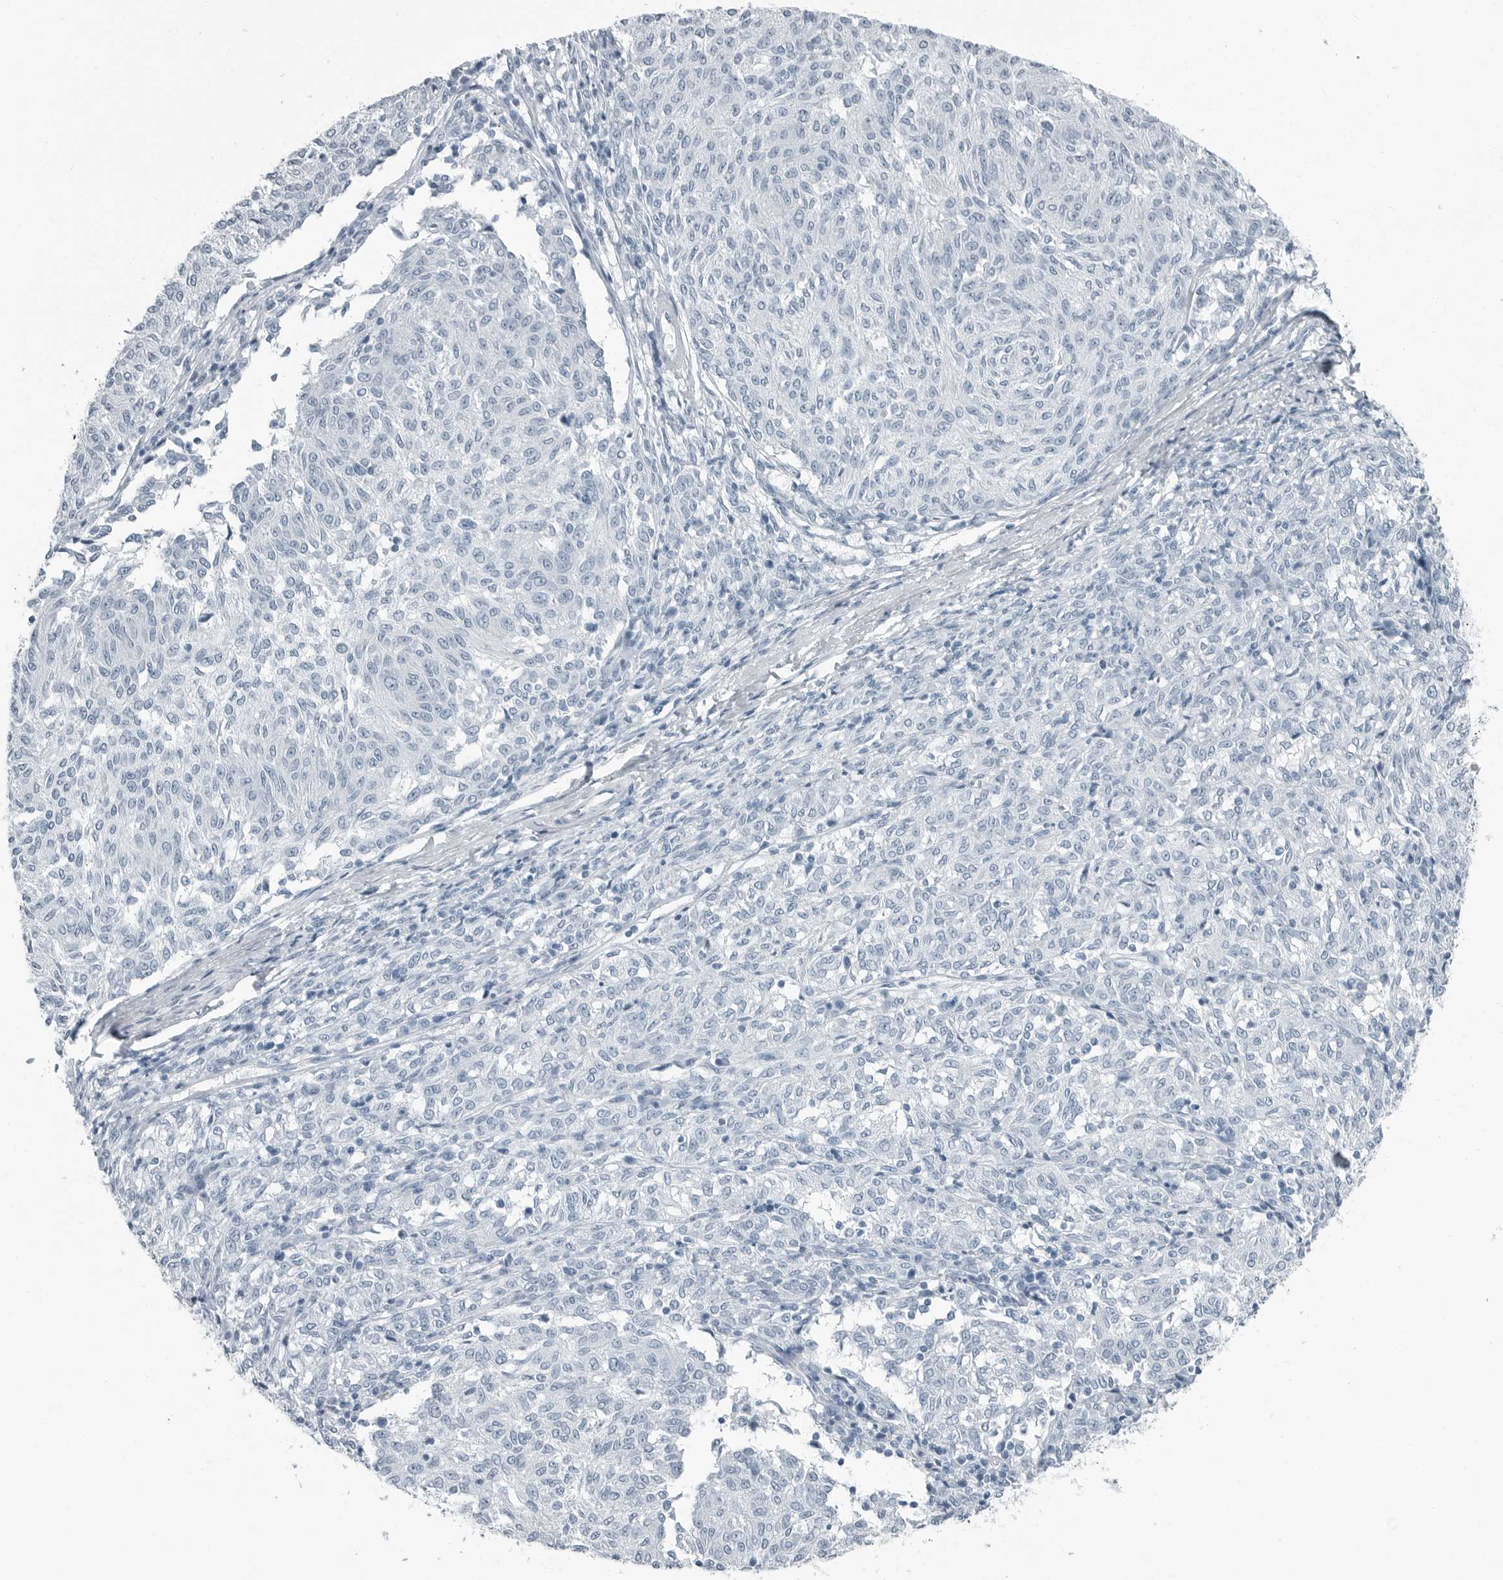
{"staining": {"intensity": "negative", "quantity": "none", "location": "none"}, "tissue": "melanoma", "cell_type": "Tumor cells", "image_type": "cancer", "snomed": [{"axis": "morphology", "description": "Malignant melanoma, NOS"}, {"axis": "topography", "description": "Skin"}], "caption": "This is an immunohistochemistry (IHC) micrograph of human melanoma. There is no expression in tumor cells.", "gene": "FABP6", "patient": {"sex": "female", "age": 72}}